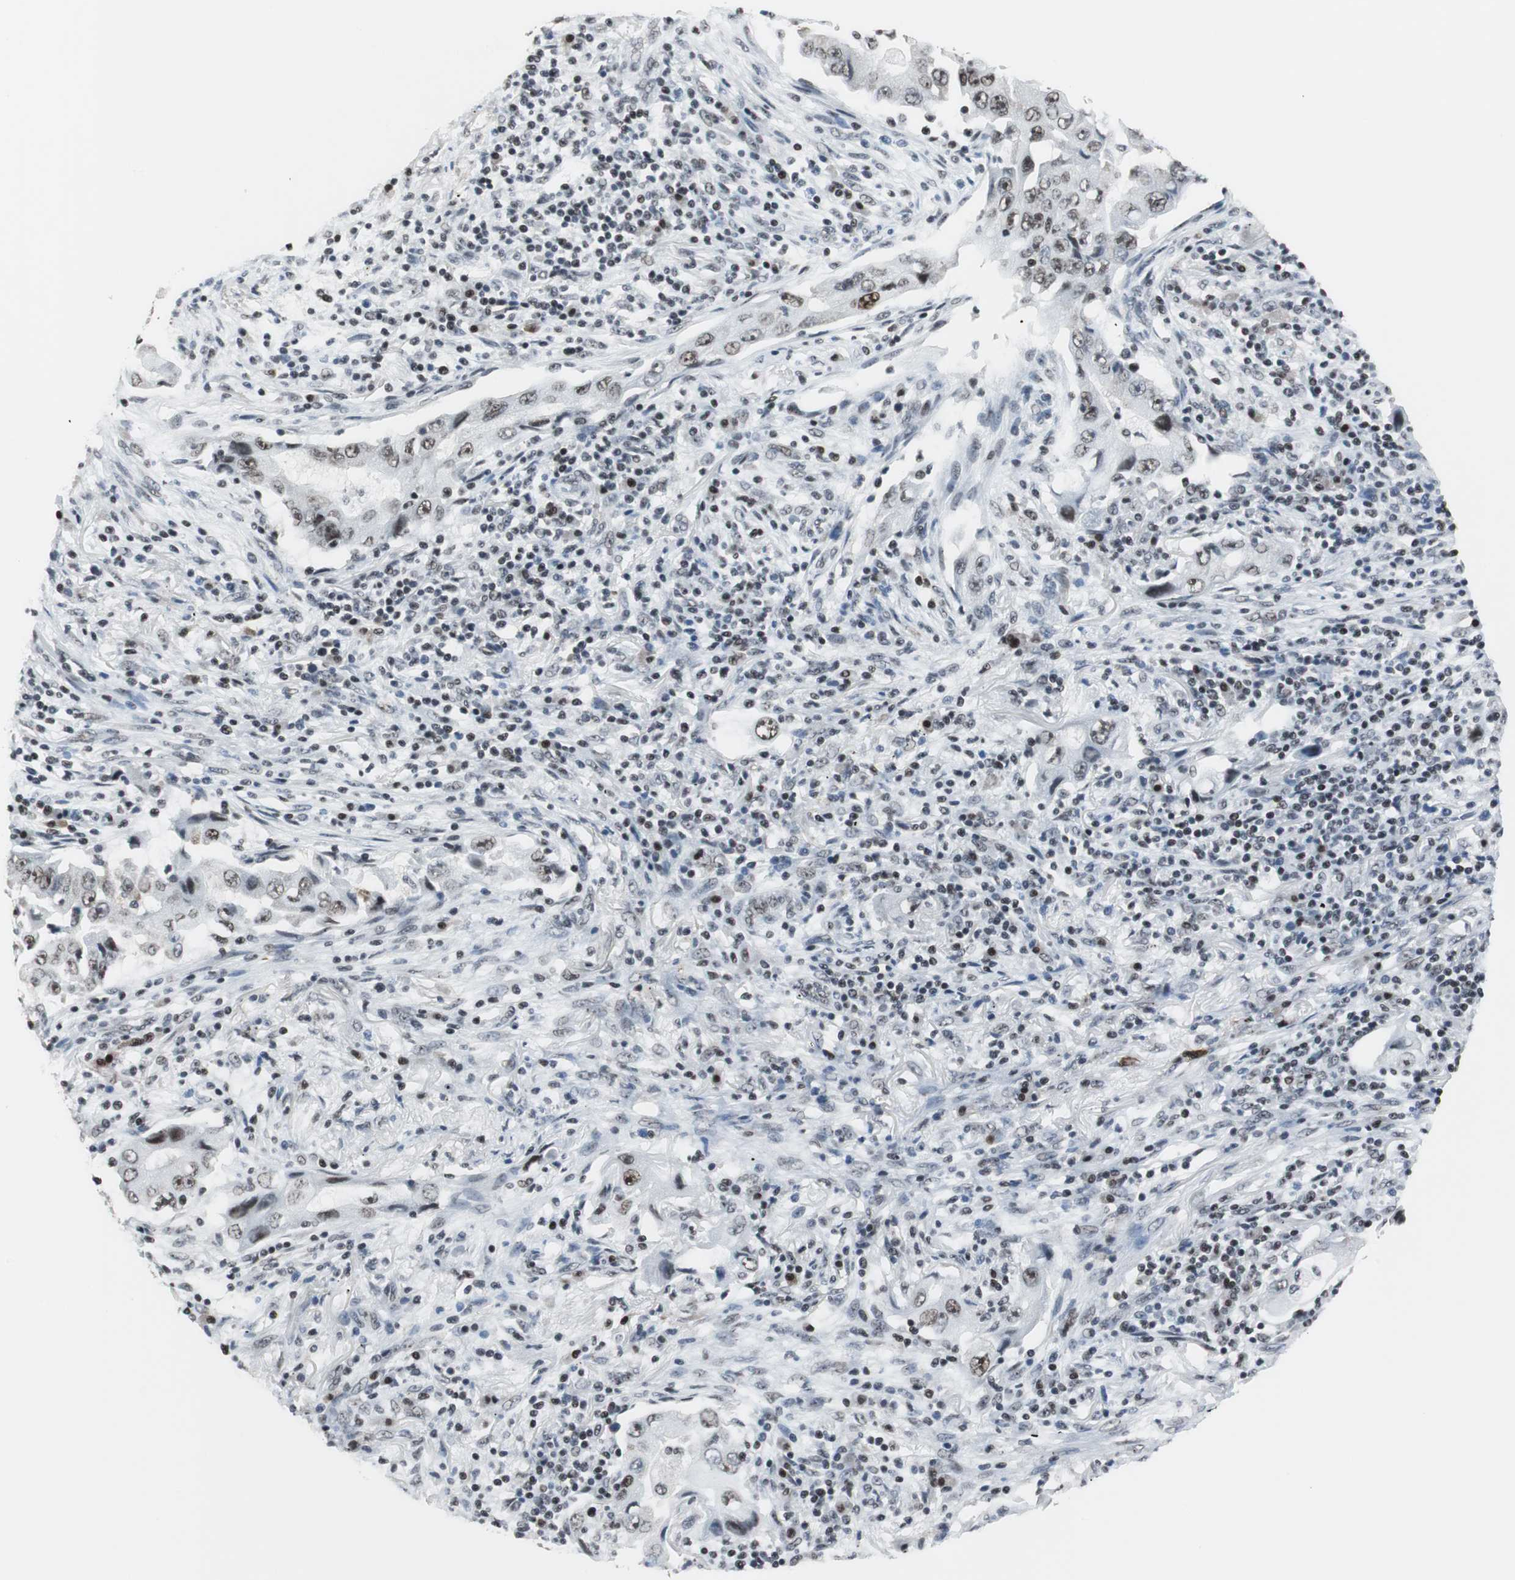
{"staining": {"intensity": "moderate", "quantity": "25%-75%", "location": "nuclear"}, "tissue": "lung cancer", "cell_type": "Tumor cells", "image_type": "cancer", "snomed": [{"axis": "morphology", "description": "Adenocarcinoma, NOS"}, {"axis": "topography", "description": "Lung"}], "caption": "This photomicrograph shows lung cancer (adenocarcinoma) stained with immunohistochemistry (IHC) to label a protein in brown. The nuclear of tumor cells show moderate positivity for the protein. Nuclei are counter-stained blue.", "gene": "RAD9A", "patient": {"sex": "female", "age": 65}}